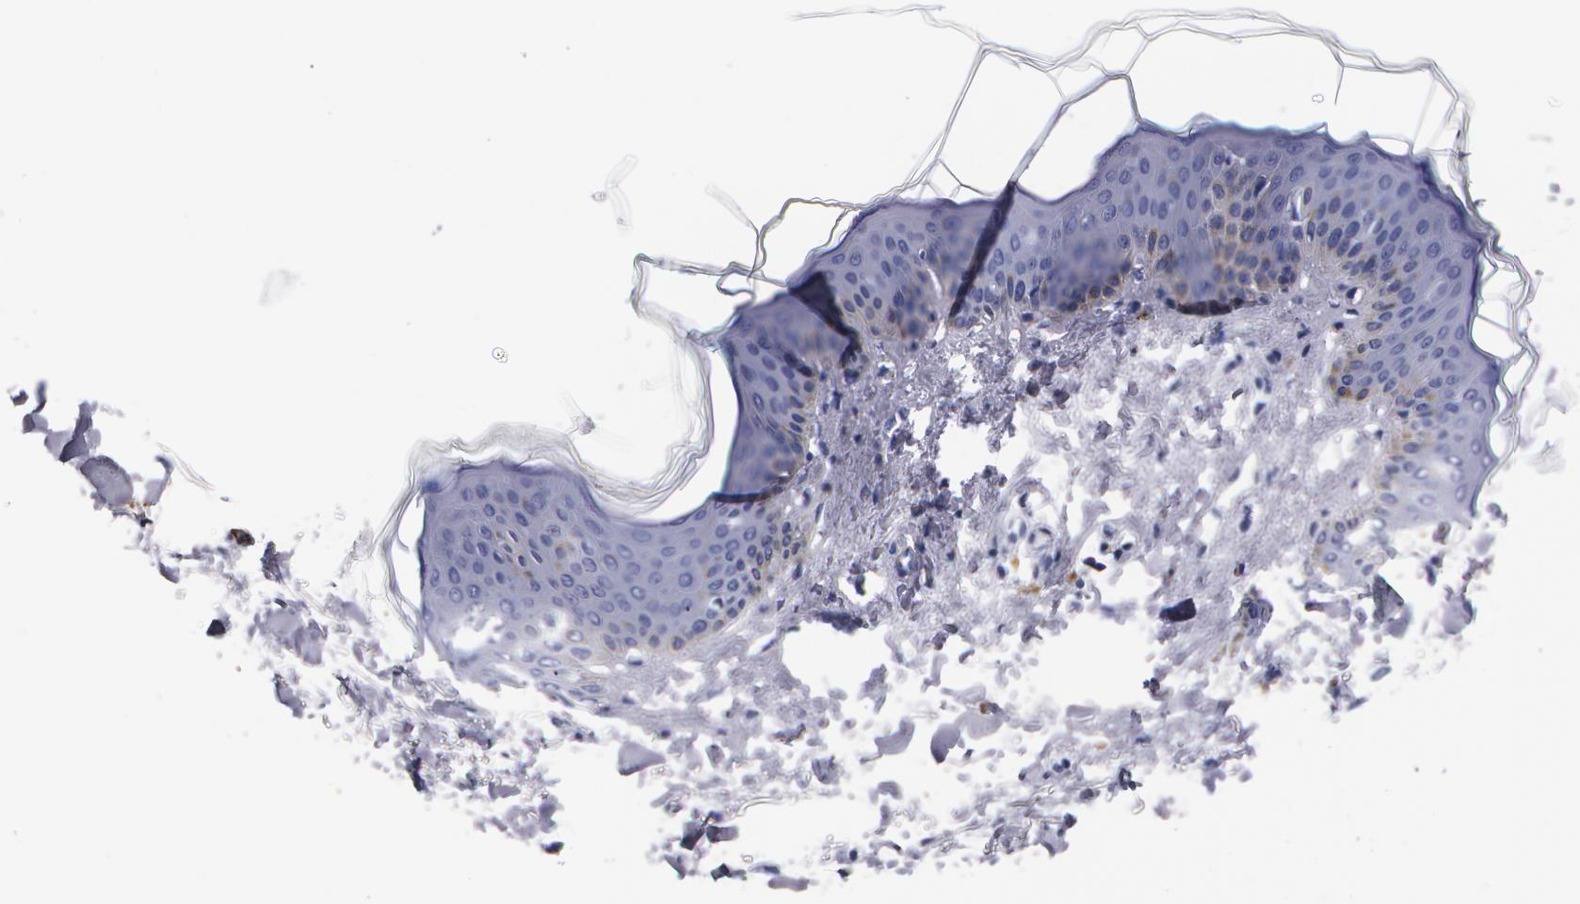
{"staining": {"intensity": "negative", "quantity": "none", "location": "none"}, "tissue": "skin", "cell_type": "Fibroblasts", "image_type": "normal", "snomed": [{"axis": "morphology", "description": "Normal tissue, NOS"}, {"axis": "topography", "description": "Skin"}], "caption": "Immunohistochemical staining of benign skin shows no significant positivity in fibroblasts.", "gene": "S100A8", "patient": {"sex": "female", "age": 17}}